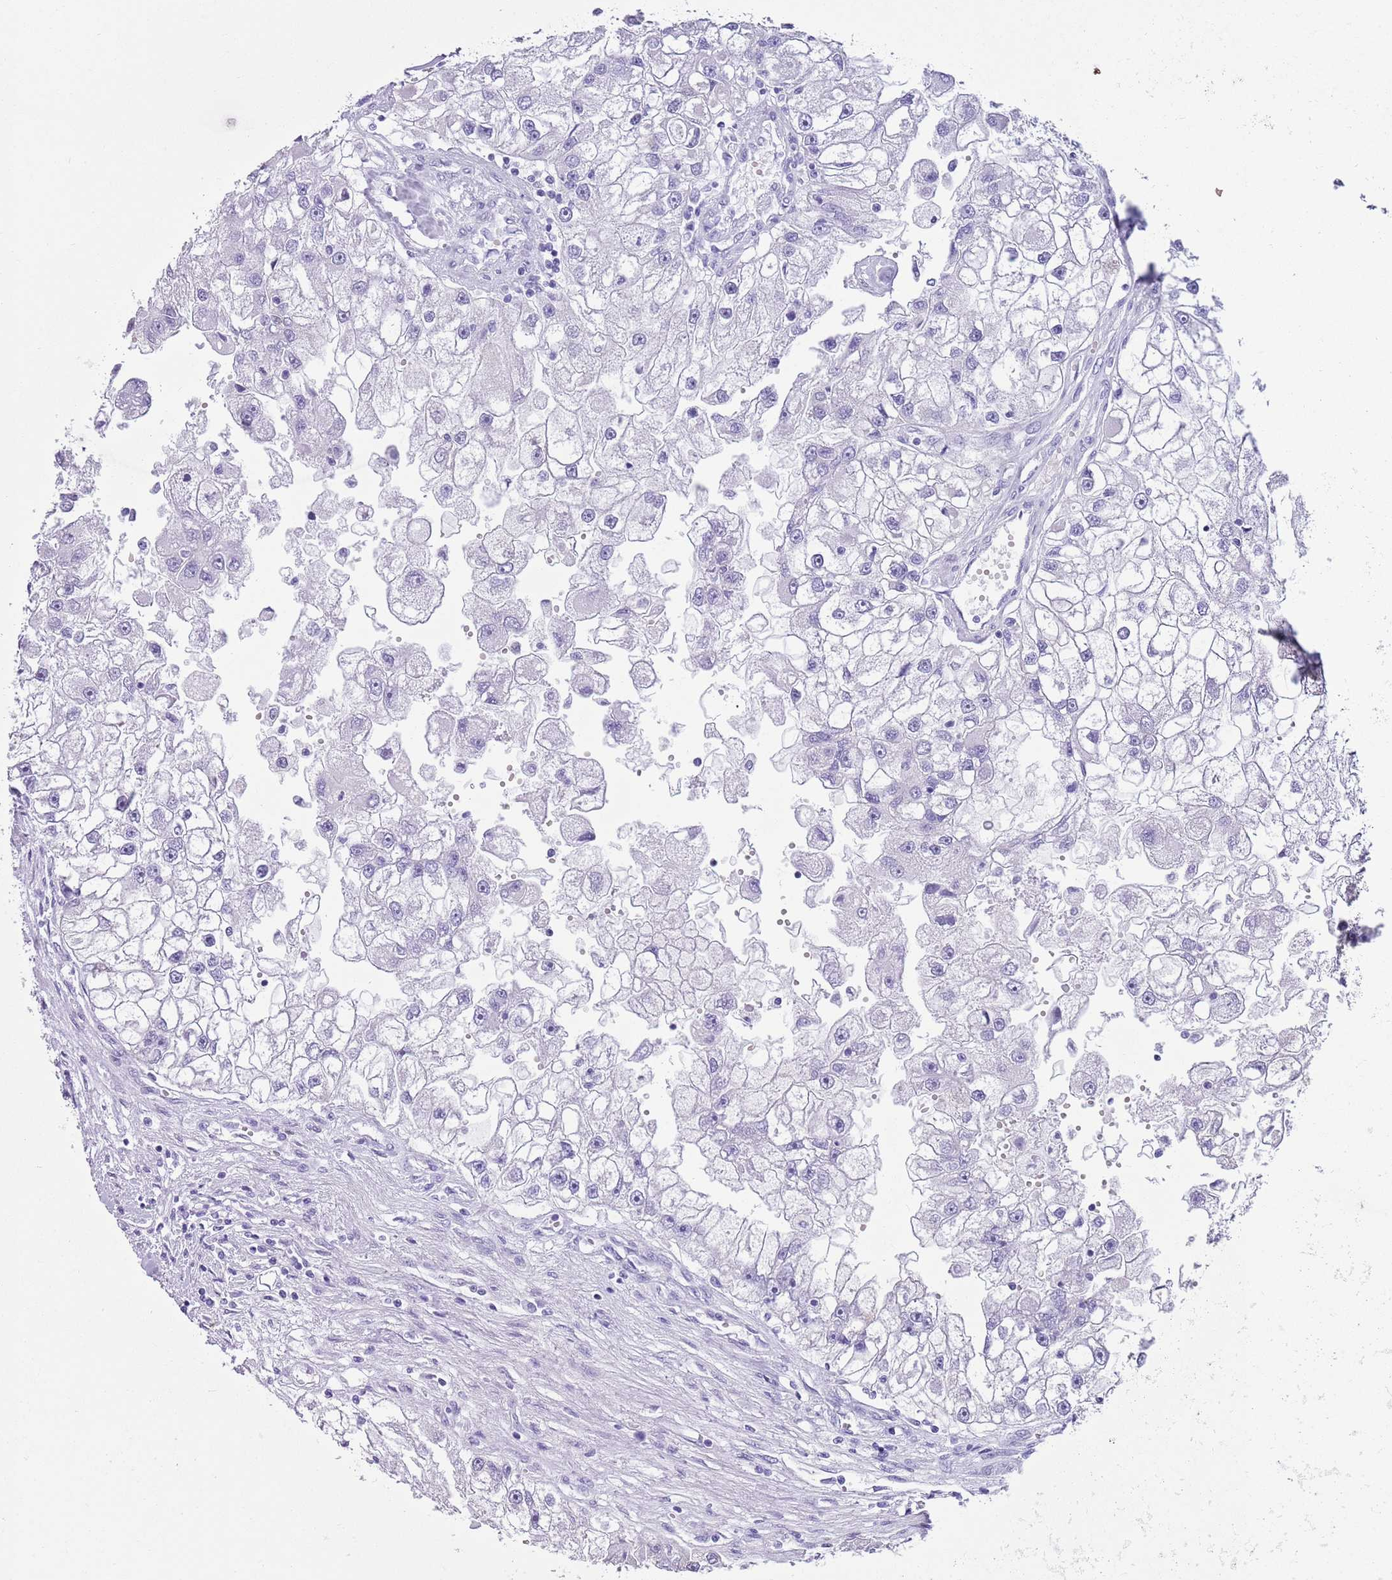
{"staining": {"intensity": "negative", "quantity": "none", "location": "none"}, "tissue": "renal cancer", "cell_type": "Tumor cells", "image_type": "cancer", "snomed": [{"axis": "morphology", "description": "Adenocarcinoma, NOS"}, {"axis": "topography", "description": "Kidney"}], "caption": "Tumor cells show no significant staining in renal cancer.", "gene": "SLC7A14", "patient": {"sex": "male", "age": 63}}